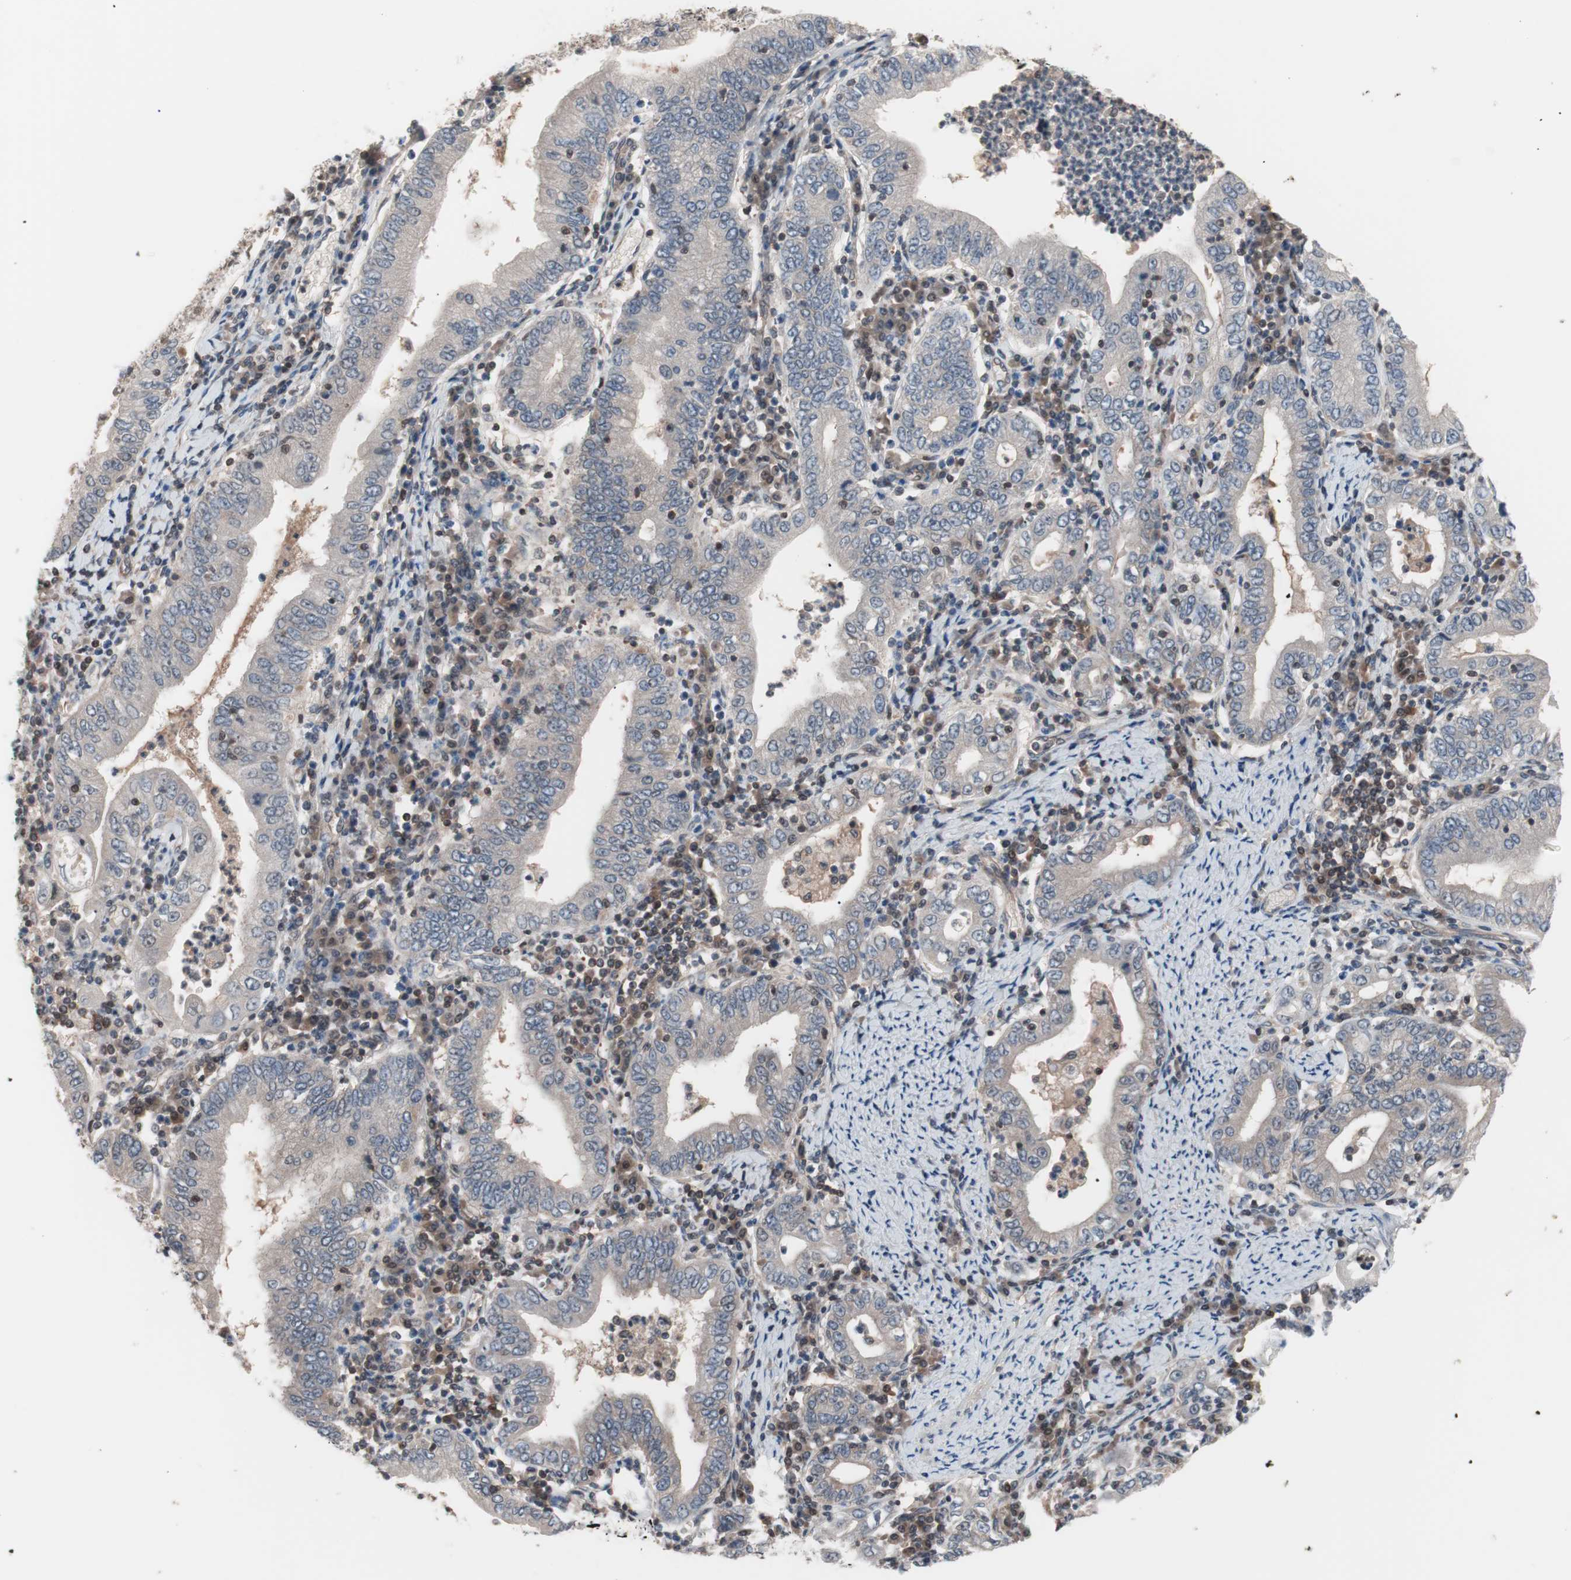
{"staining": {"intensity": "negative", "quantity": "none", "location": "none"}, "tissue": "stomach cancer", "cell_type": "Tumor cells", "image_type": "cancer", "snomed": [{"axis": "morphology", "description": "Normal tissue, NOS"}, {"axis": "morphology", "description": "Adenocarcinoma, NOS"}, {"axis": "topography", "description": "Esophagus"}, {"axis": "topography", "description": "Stomach, upper"}, {"axis": "topography", "description": "Peripheral nerve tissue"}], "caption": "Tumor cells show no significant expression in stomach cancer (adenocarcinoma).", "gene": "IRS1", "patient": {"sex": "male", "age": 62}}